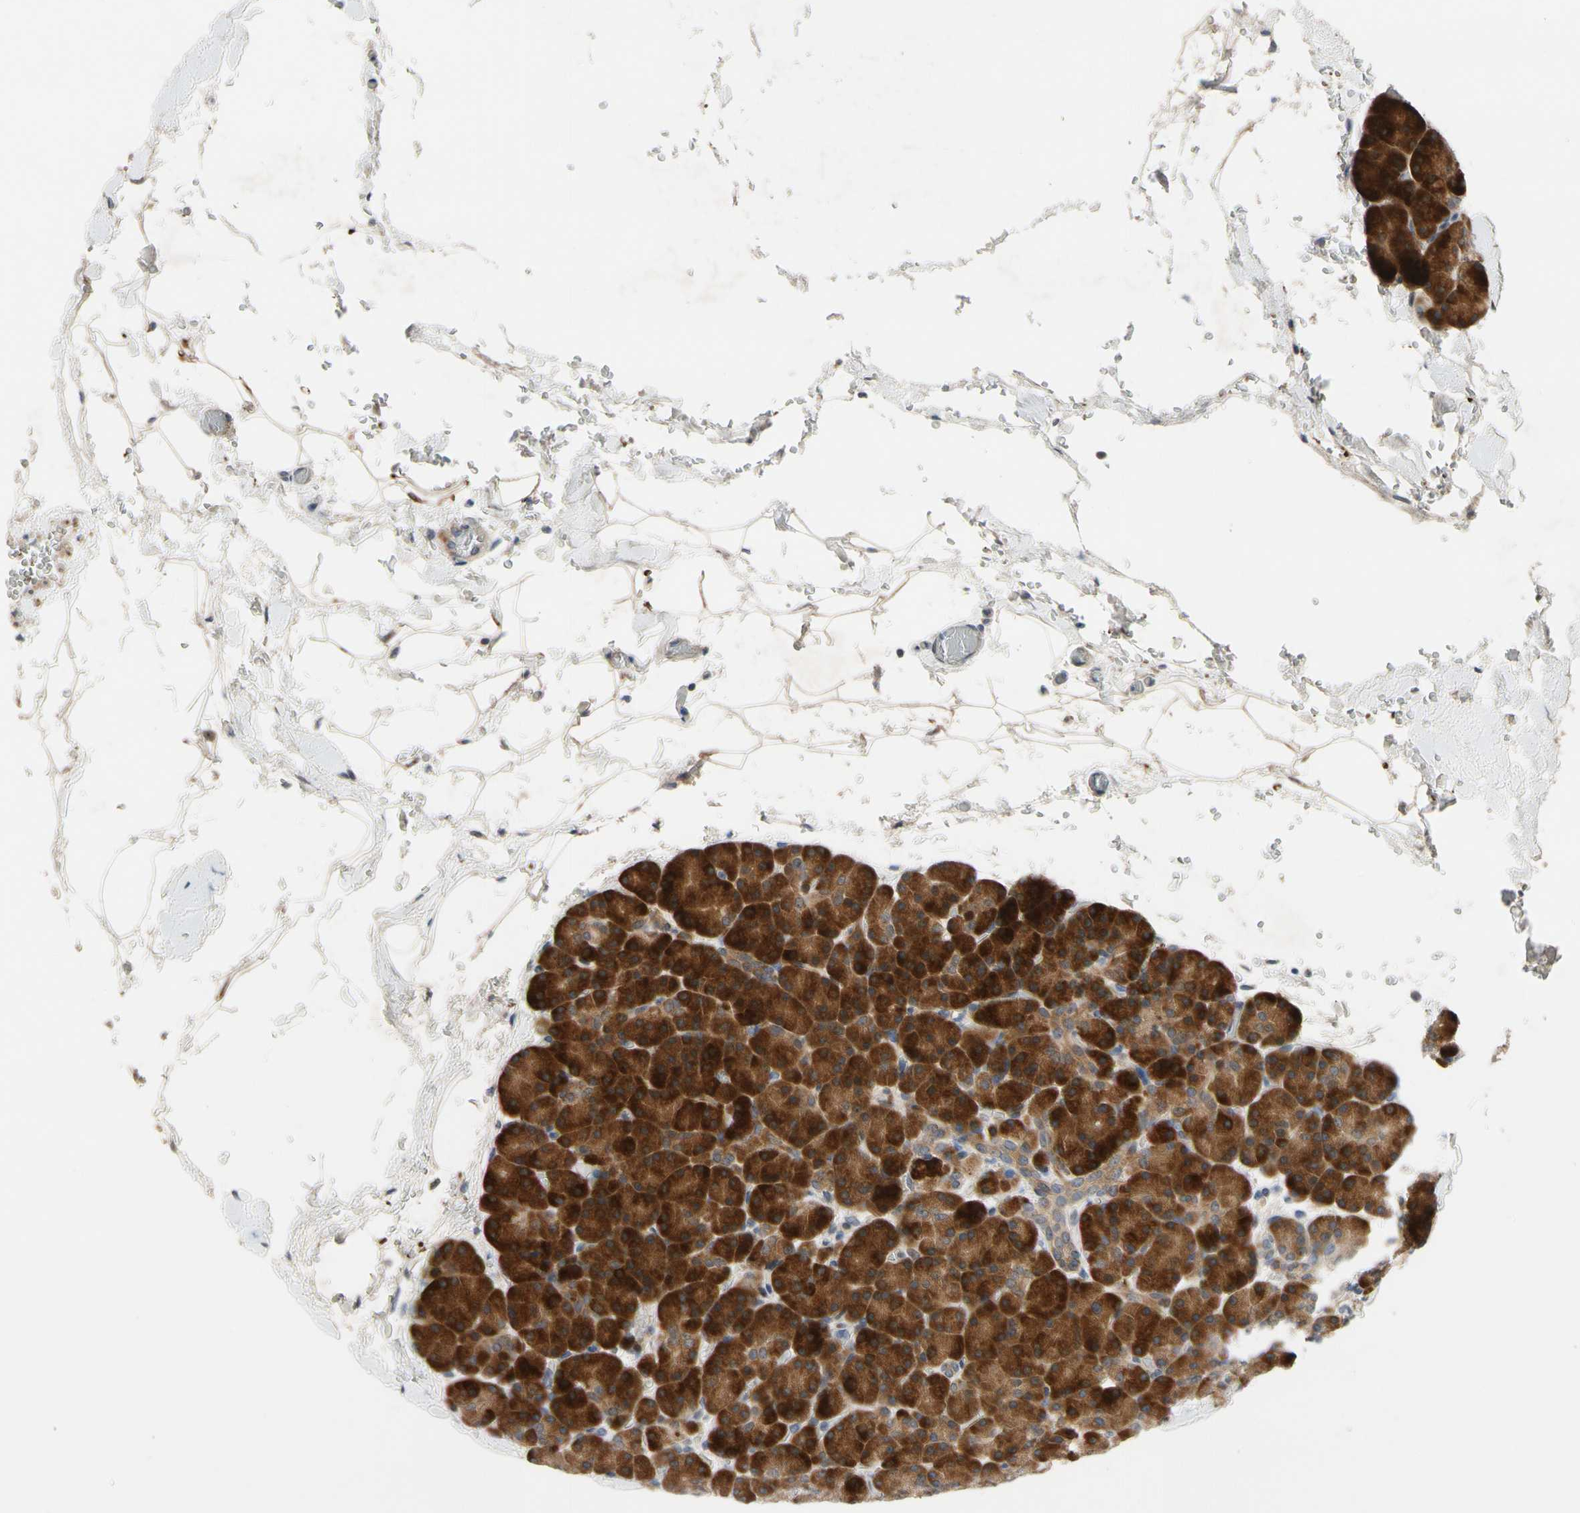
{"staining": {"intensity": "strong", "quantity": ">75%", "location": "cytoplasmic/membranous"}, "tissue": "pancreas", "cell_type": "Exocrine glandular cells", "image_type": "normal", "snomed": [{"axis": "morphology", "description": "Normal tissue, NOS"}, {"axis": "topography", "description": "Pancreas"}], "caption": "IHC of unremarkable human pancreas reveals high levels of strong cytoplasmic/membranous expression in about >75% of exocrine glandular cells.", "gene": "HMGCR", "patient": {"sex": "female", "age": 35}}